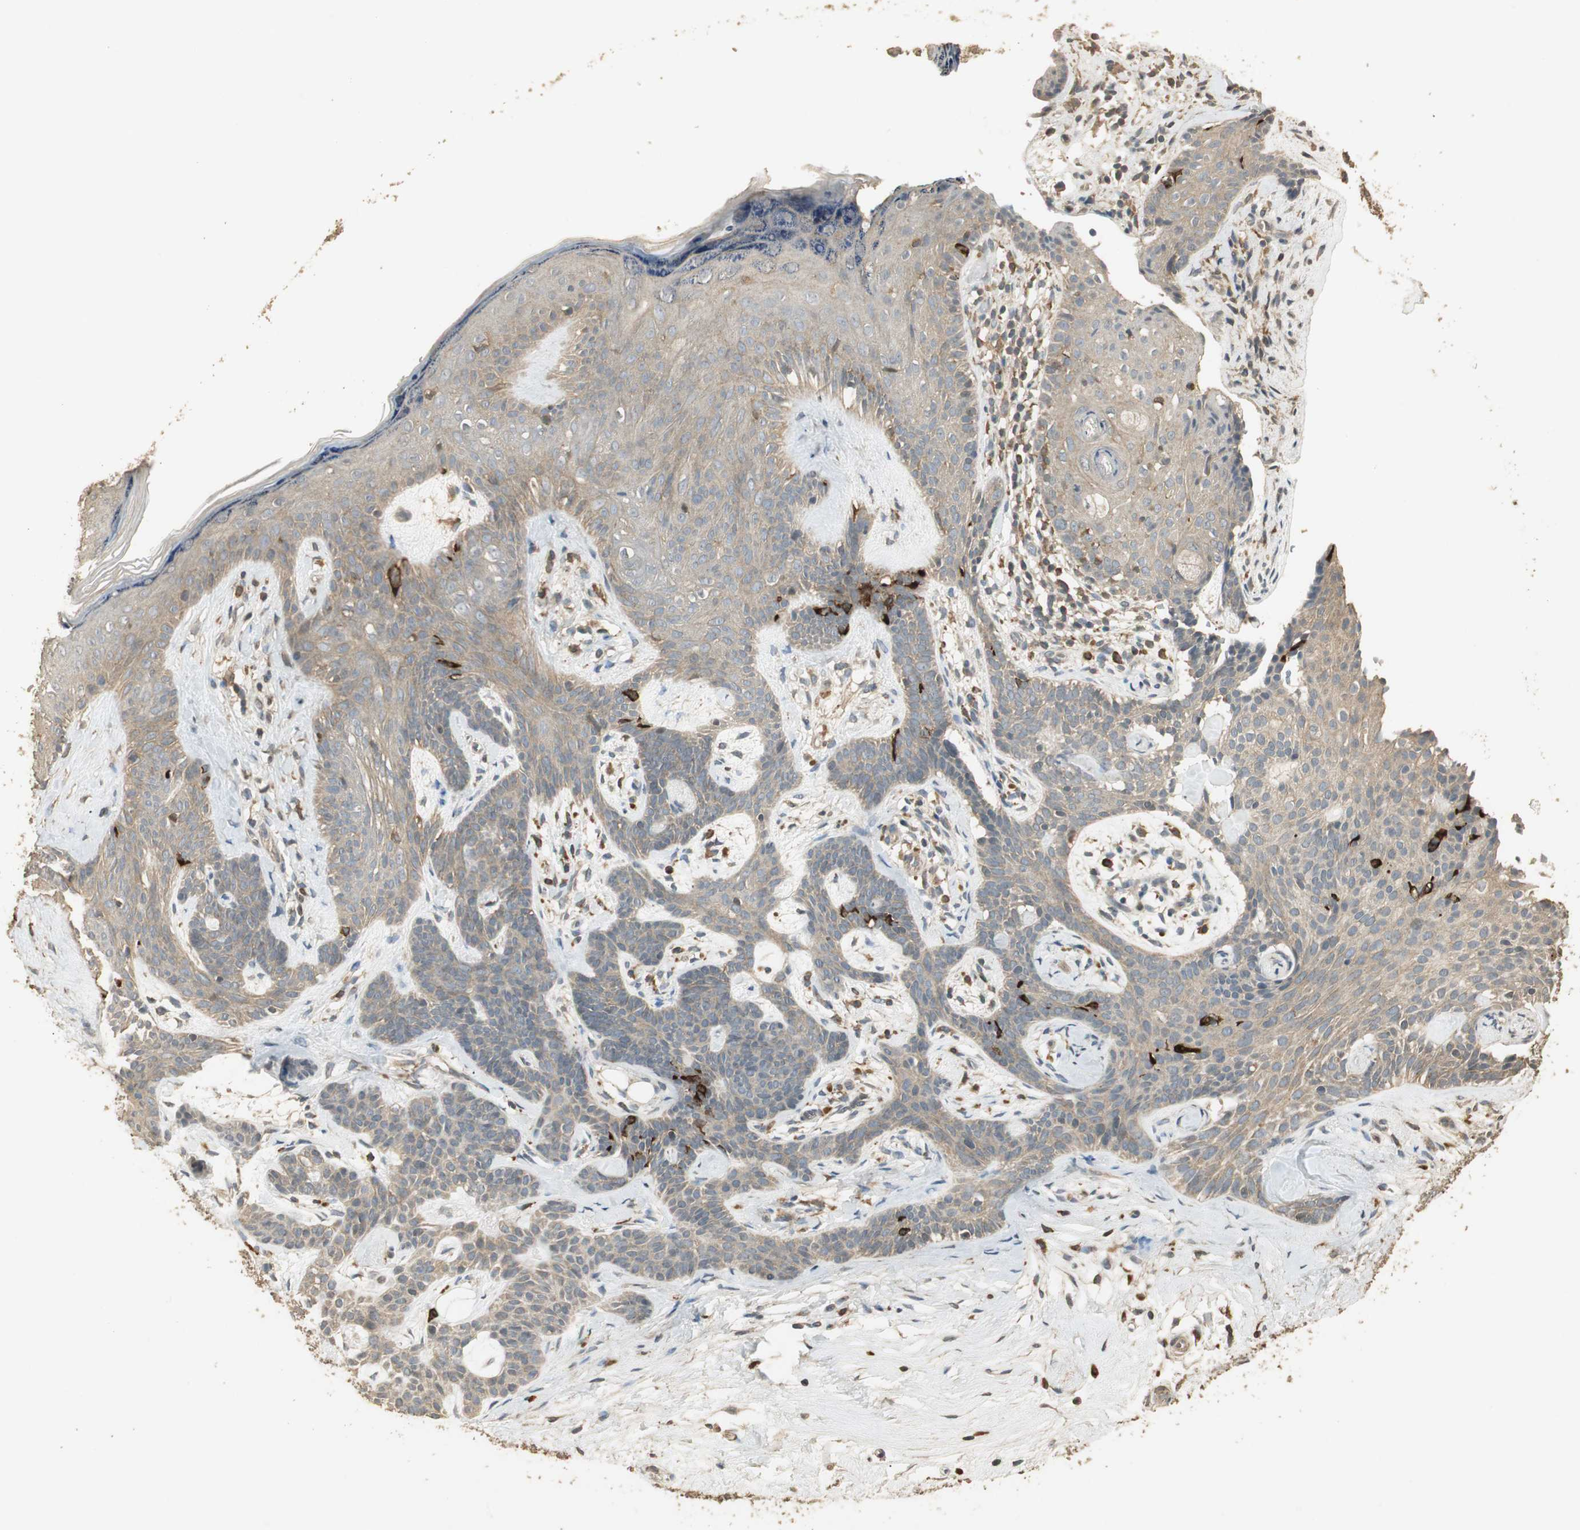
{"staining": {"intensity": "strong", "quantity": "<25%", "location": "cytoplasmic/membranous"}, "tissue": "skin cancer", "cell_type": "Tumor cells", "image_type": "cancer", "snomed": [{"axis": "morphology", "description": "Developmental malformation"}, {"axis": "morphology", "description": "Basal cell carcinoma"}, {"axis": "topography", "description": "Skin"}], "caption": "A high-resolution photomicrograph shows immunohistochemistry staining of skin basal cell carcinoma, which exhibits strong cytoplasmic/membranous positivity in about <25% of tumor cells. The staining was performed using DAB, with brown indicating positive protein expression. Nuclei are stained blue with hematoxylin.", "gene": "USP2", "patient": {"sex": "female", "age": 62}}